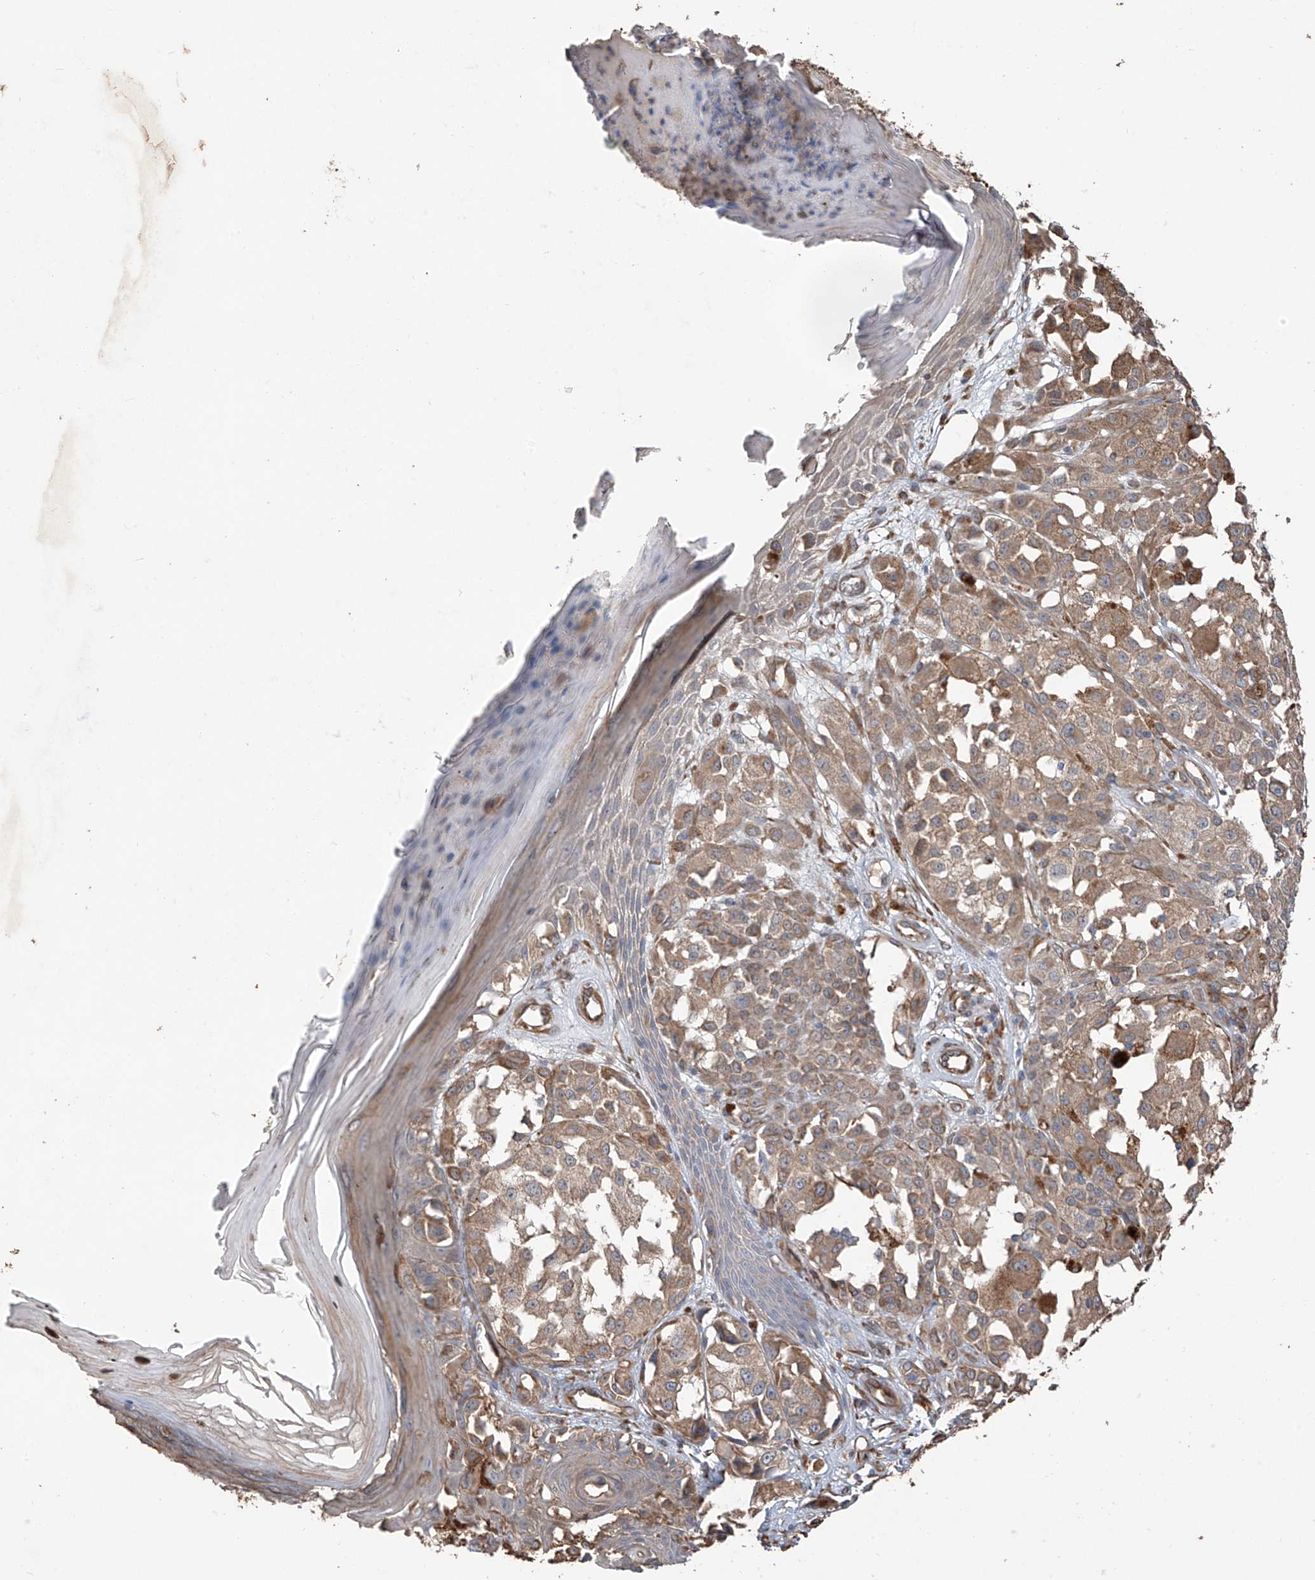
{"staining": {"intensity": "moderate", "quantity": ">75%", "location": "cytoplasmic/membranous"}, "tissue": "melanoma", "cell_type": "Tumor cells", "image_type": "cancer", "snomed": [{"axis": "morphology", "description": "Malignant melanoma, NOS"}, {"axis": "topography", "description": "Skin of leg"}], "caption": "Human melanoma stained for a protein (brown) demonstrates moderate cytoplasmic/membranous positive staining in about >75% of tumor cells.", "gene": "AGBL5", "patient": {"sex": "female", "age": 72}}